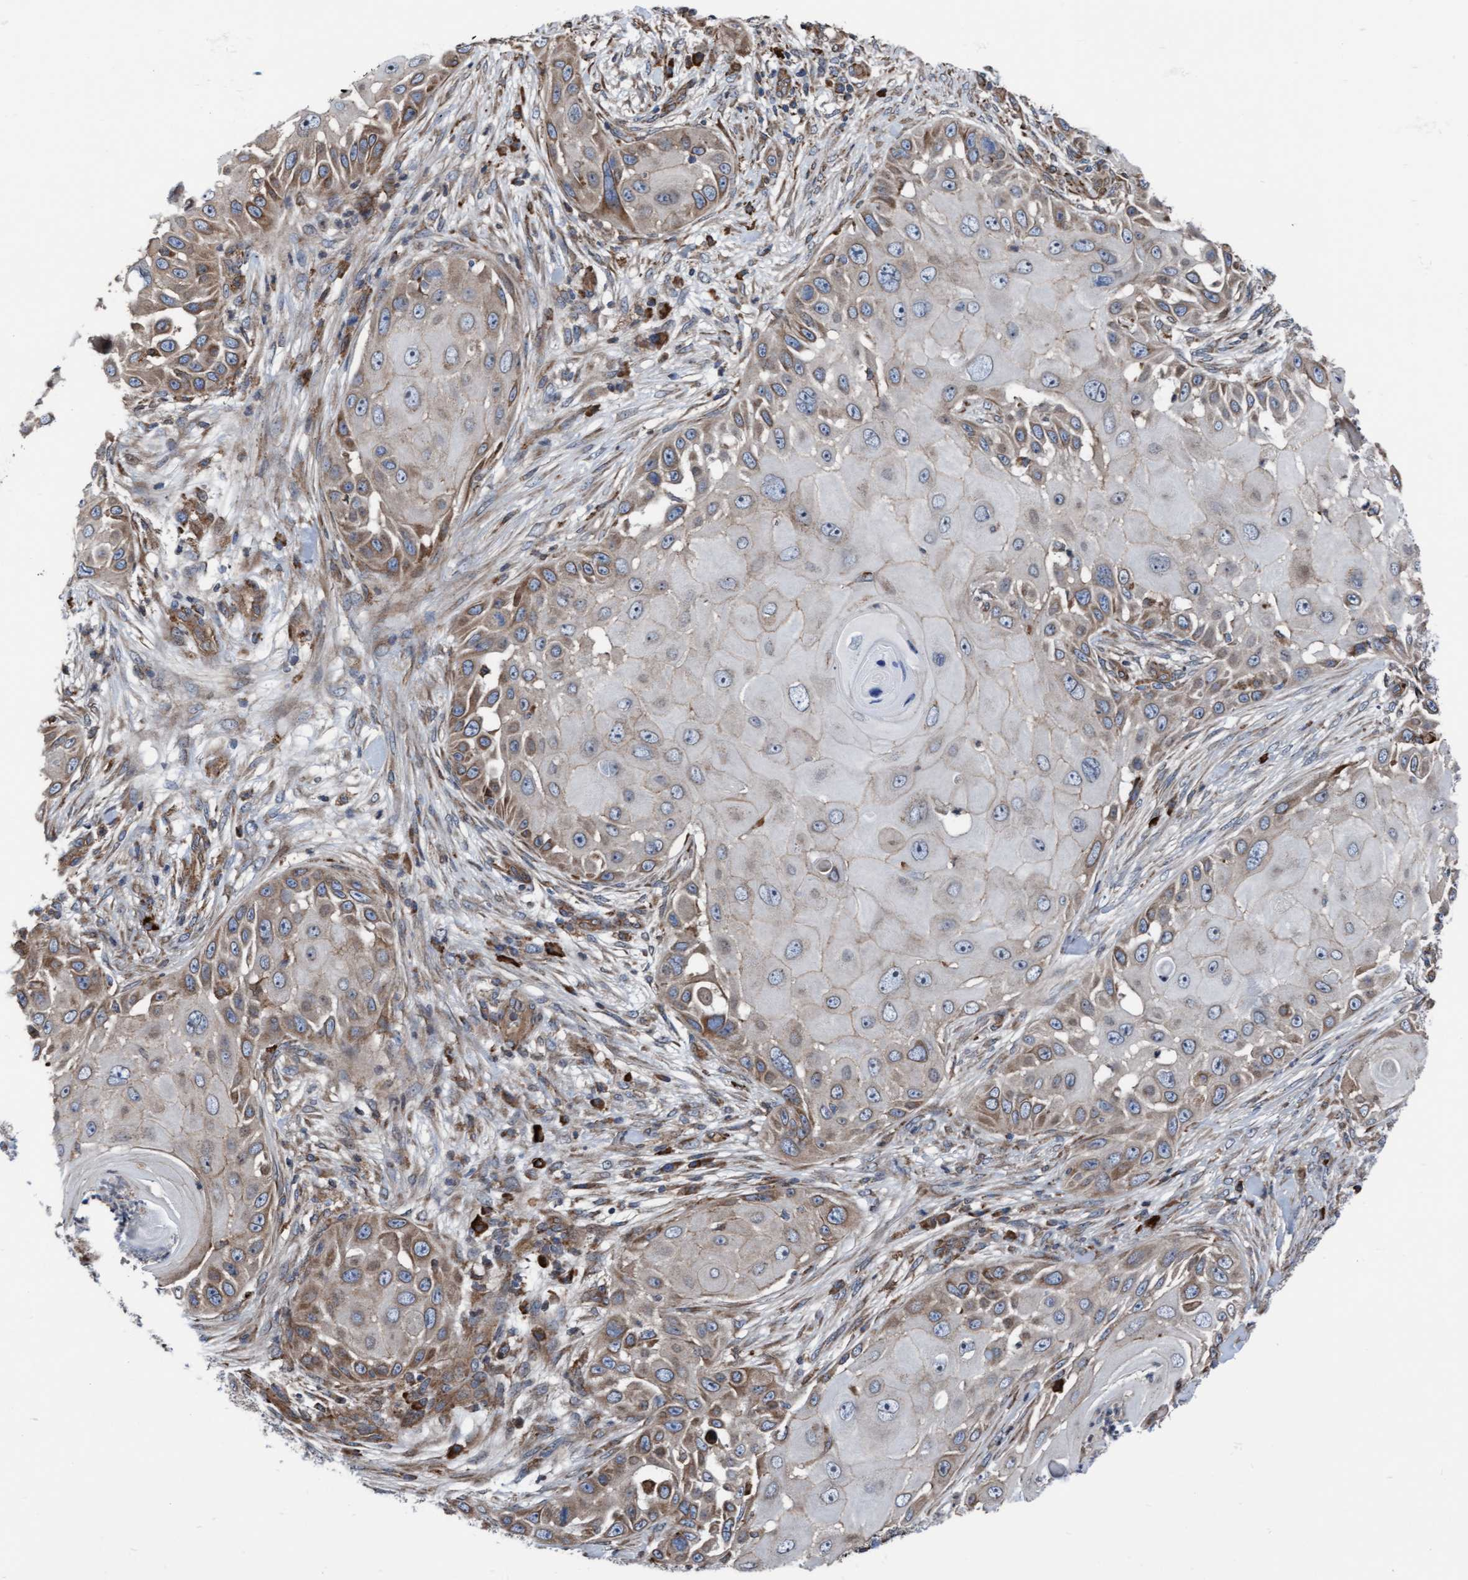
{"staining": {"intensity": "moderate", "quantity": "<25%", "location": "cytoplasmic/membranous"}, "tissue": "skin cancer", "cell_type": "Tumor cells", "image_type": "cancer", "snomed": [{"axis": "morphology", "description": "Squamous cell carcinoma, NOS"}, {"axis": "topography", "description": "Skin"}], "caption": "DAB immunohistochemical staining of human skin cancer (squamous cell carcinoma) demonstrates moderate cytoplasmic/membranous protein staining in about <25% of tumor cells. Using DAB (3,3'-diaminobenzidine) (brown) and hematoxylin (blue) stains, captured at high magnification using brightfield microscopy.", "gene": "RAP1GAP2", "patient": {"sex": "female", "age": 44}}